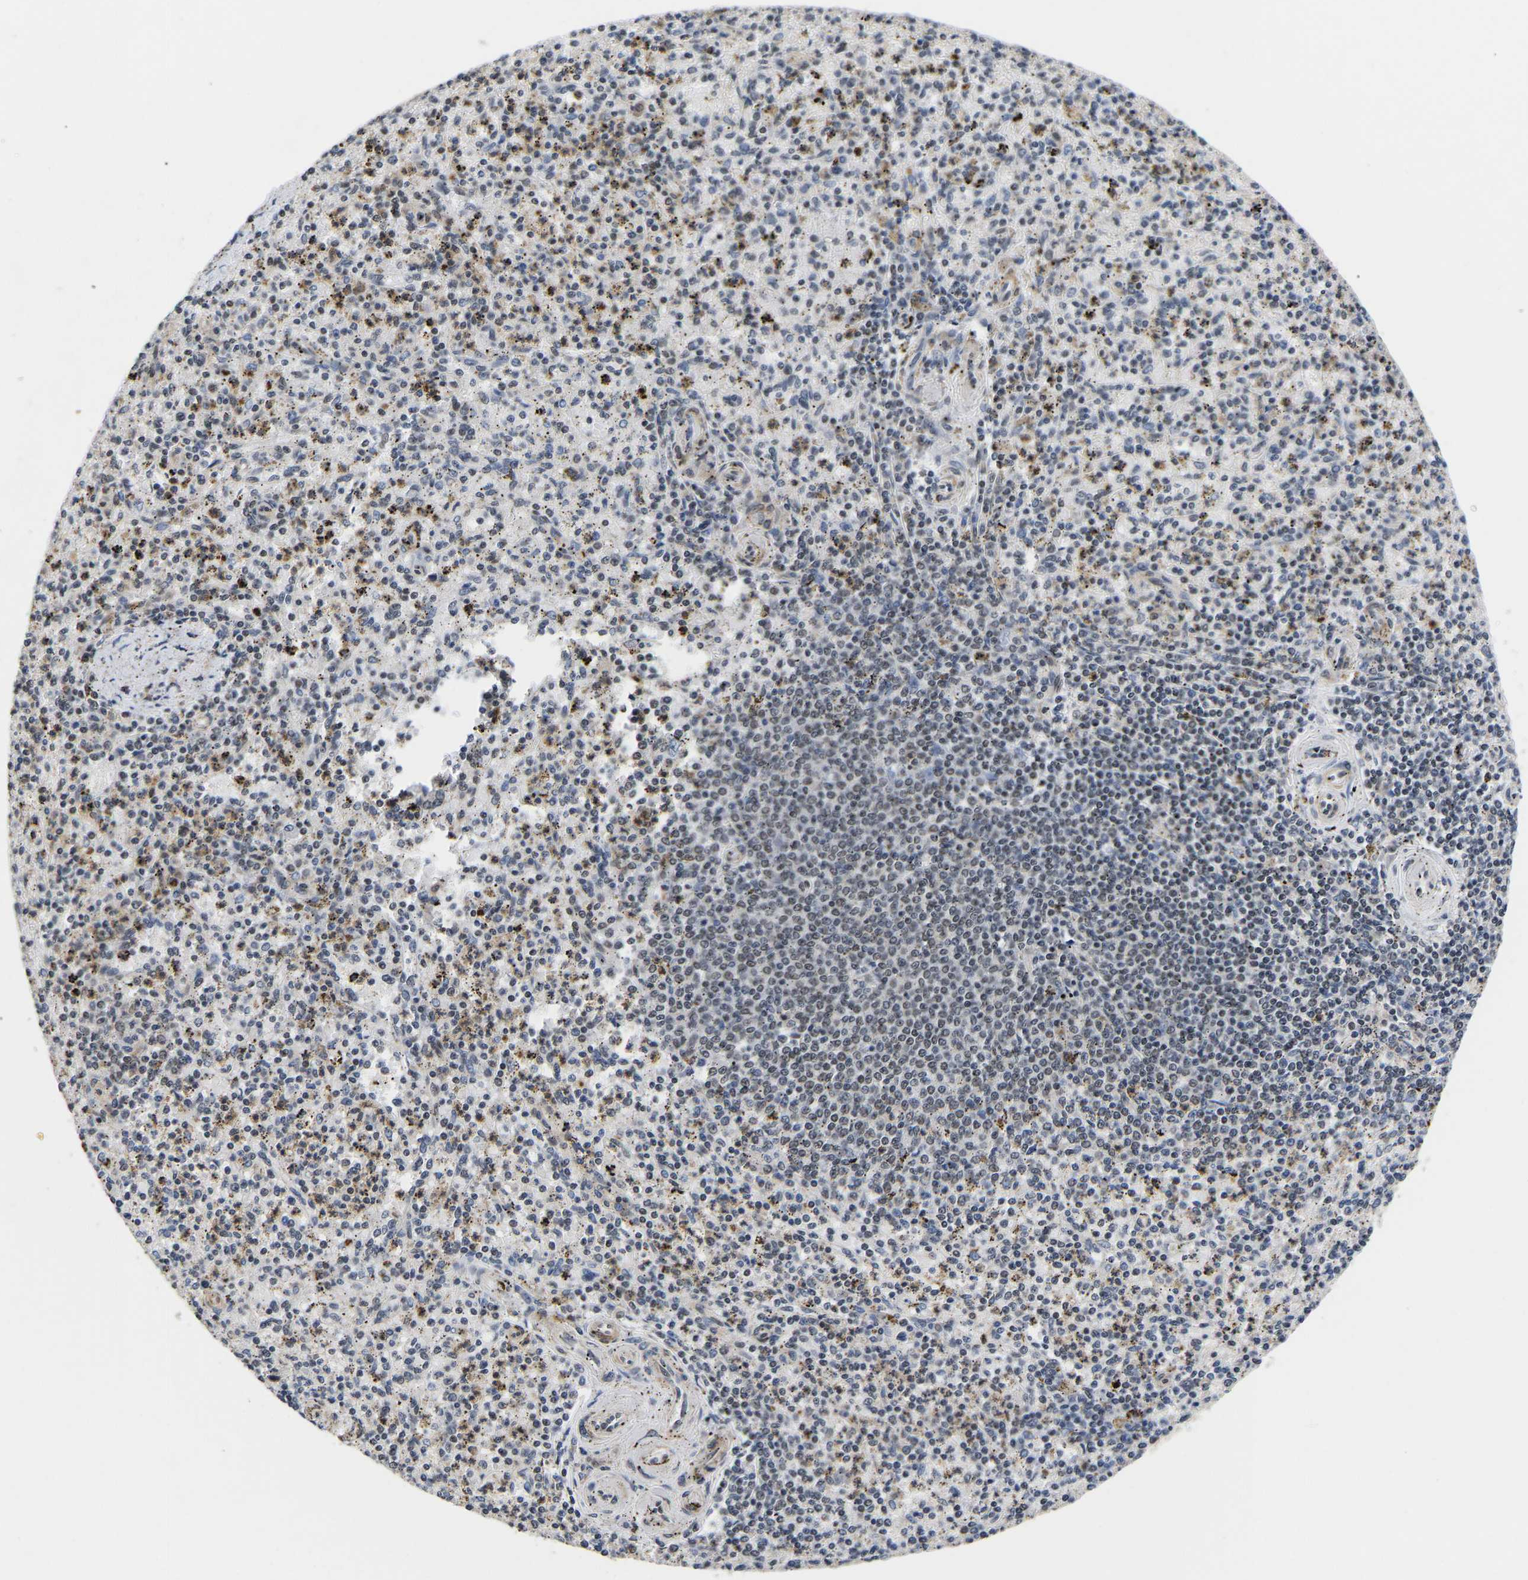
{"staining": {"intensity": "weak", "quantity": "<25%", "location": "cytoplasmic/membranous"}, "tissue": "spleen", "cell_type": "Cells in red pulp", "image_type": "normal", "snomed": [{"axis": "morphology", "description": "Normal tissue, NOS"}, {"axis": "topography", "description": "Spleen"}], "caption": "A high-resolution photomicrograph shows immunohistochemistry staining of unremarkable spleen, which reveals no significant positivity in cells in red pulp.", "gene": "METTL16", "patient": {"sex": "male", "age": 72}}